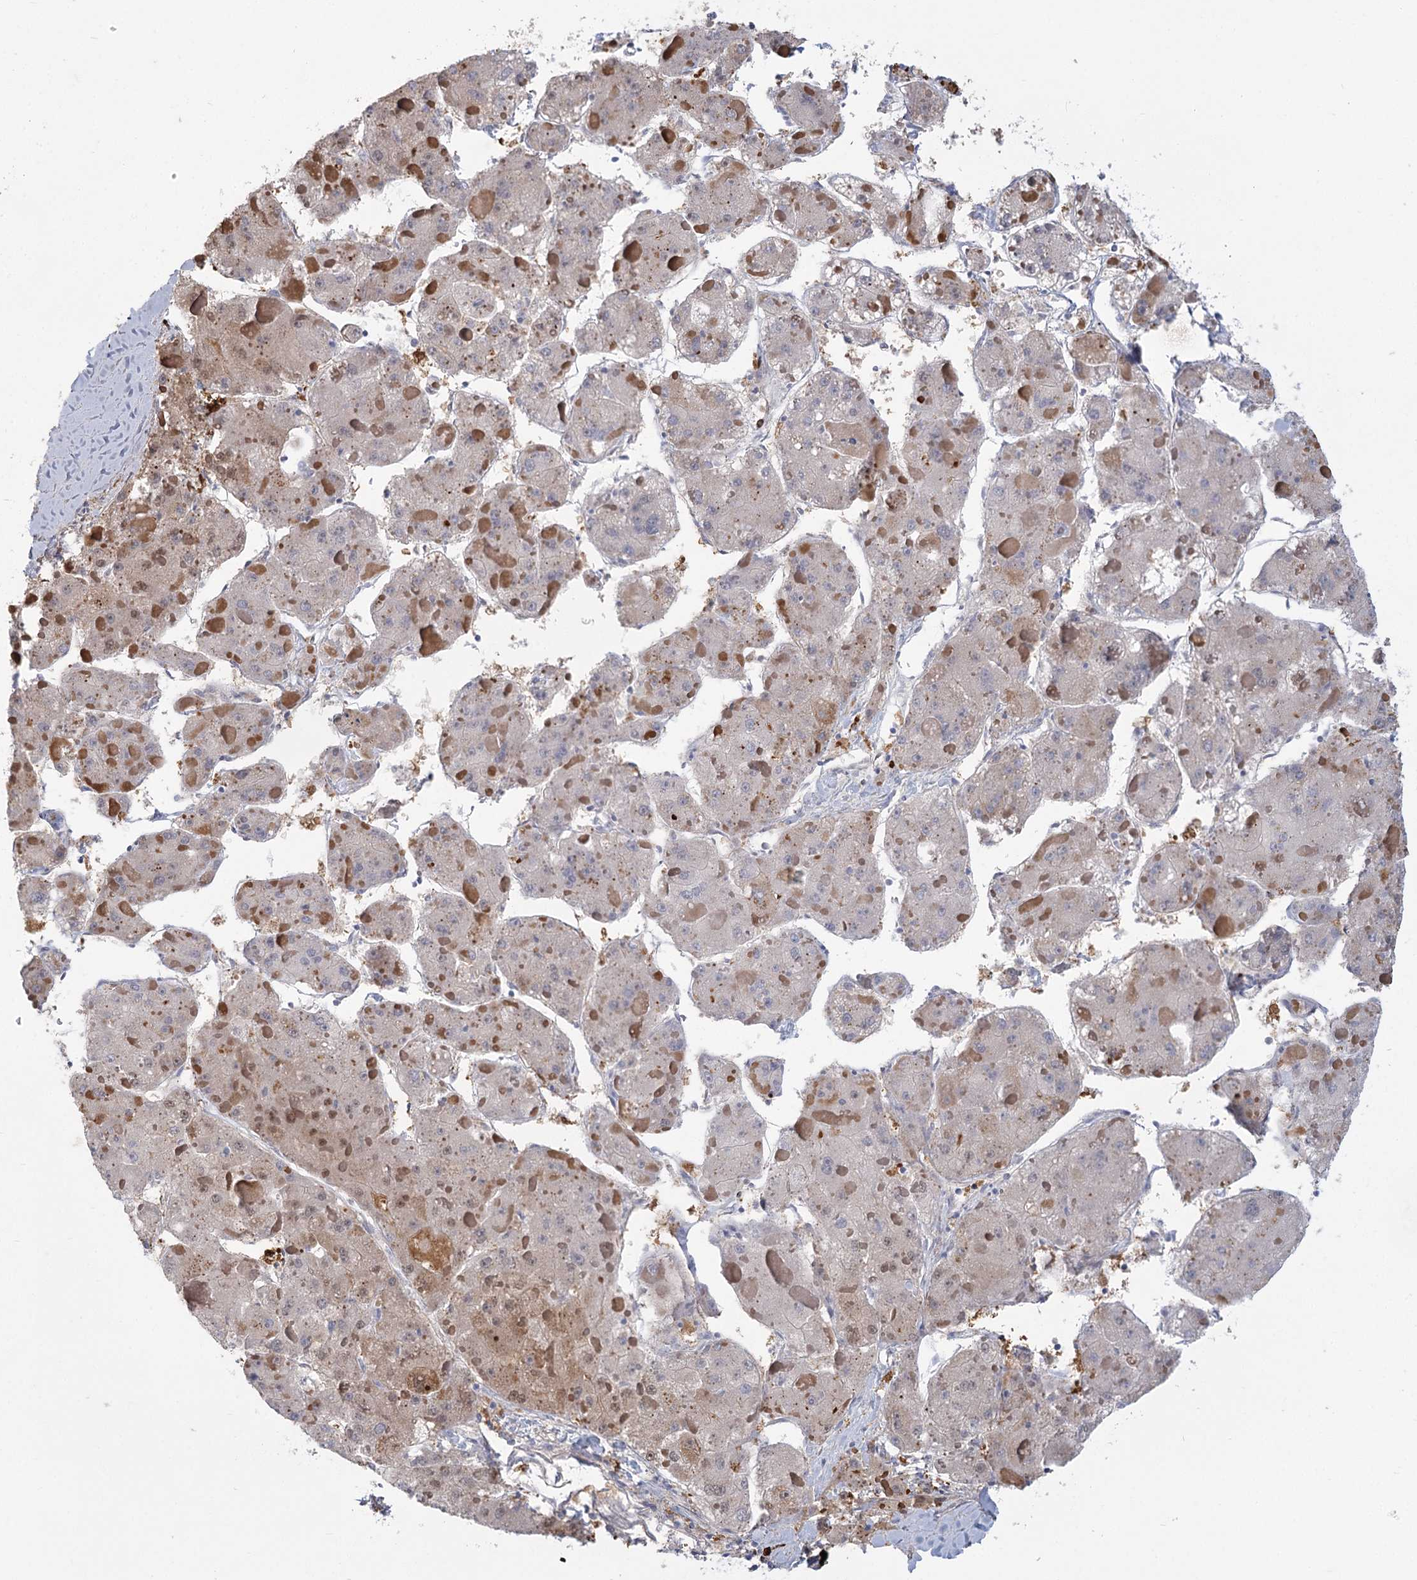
{"staining": {"intensity": "weak", "quantity": "<25%", "location": "cytoplasmic/membranous"}, "tissue": "liver cancer", "cell_type": "Tumor cells", "image_type": "cancer", "snomed": [{"axis": "morphology", "description": "Carcinoma, Hepatocellular, NOS"}, {"axis": "topography", "description": "Liver"}], "caption": "High power microscopy image of an IHC image of hepatocellular carcinoma (liver), revealing no significant positivity in tumor cells.", "gene": "CNTLN", "patient": {"sex": "female", "age": 73}}